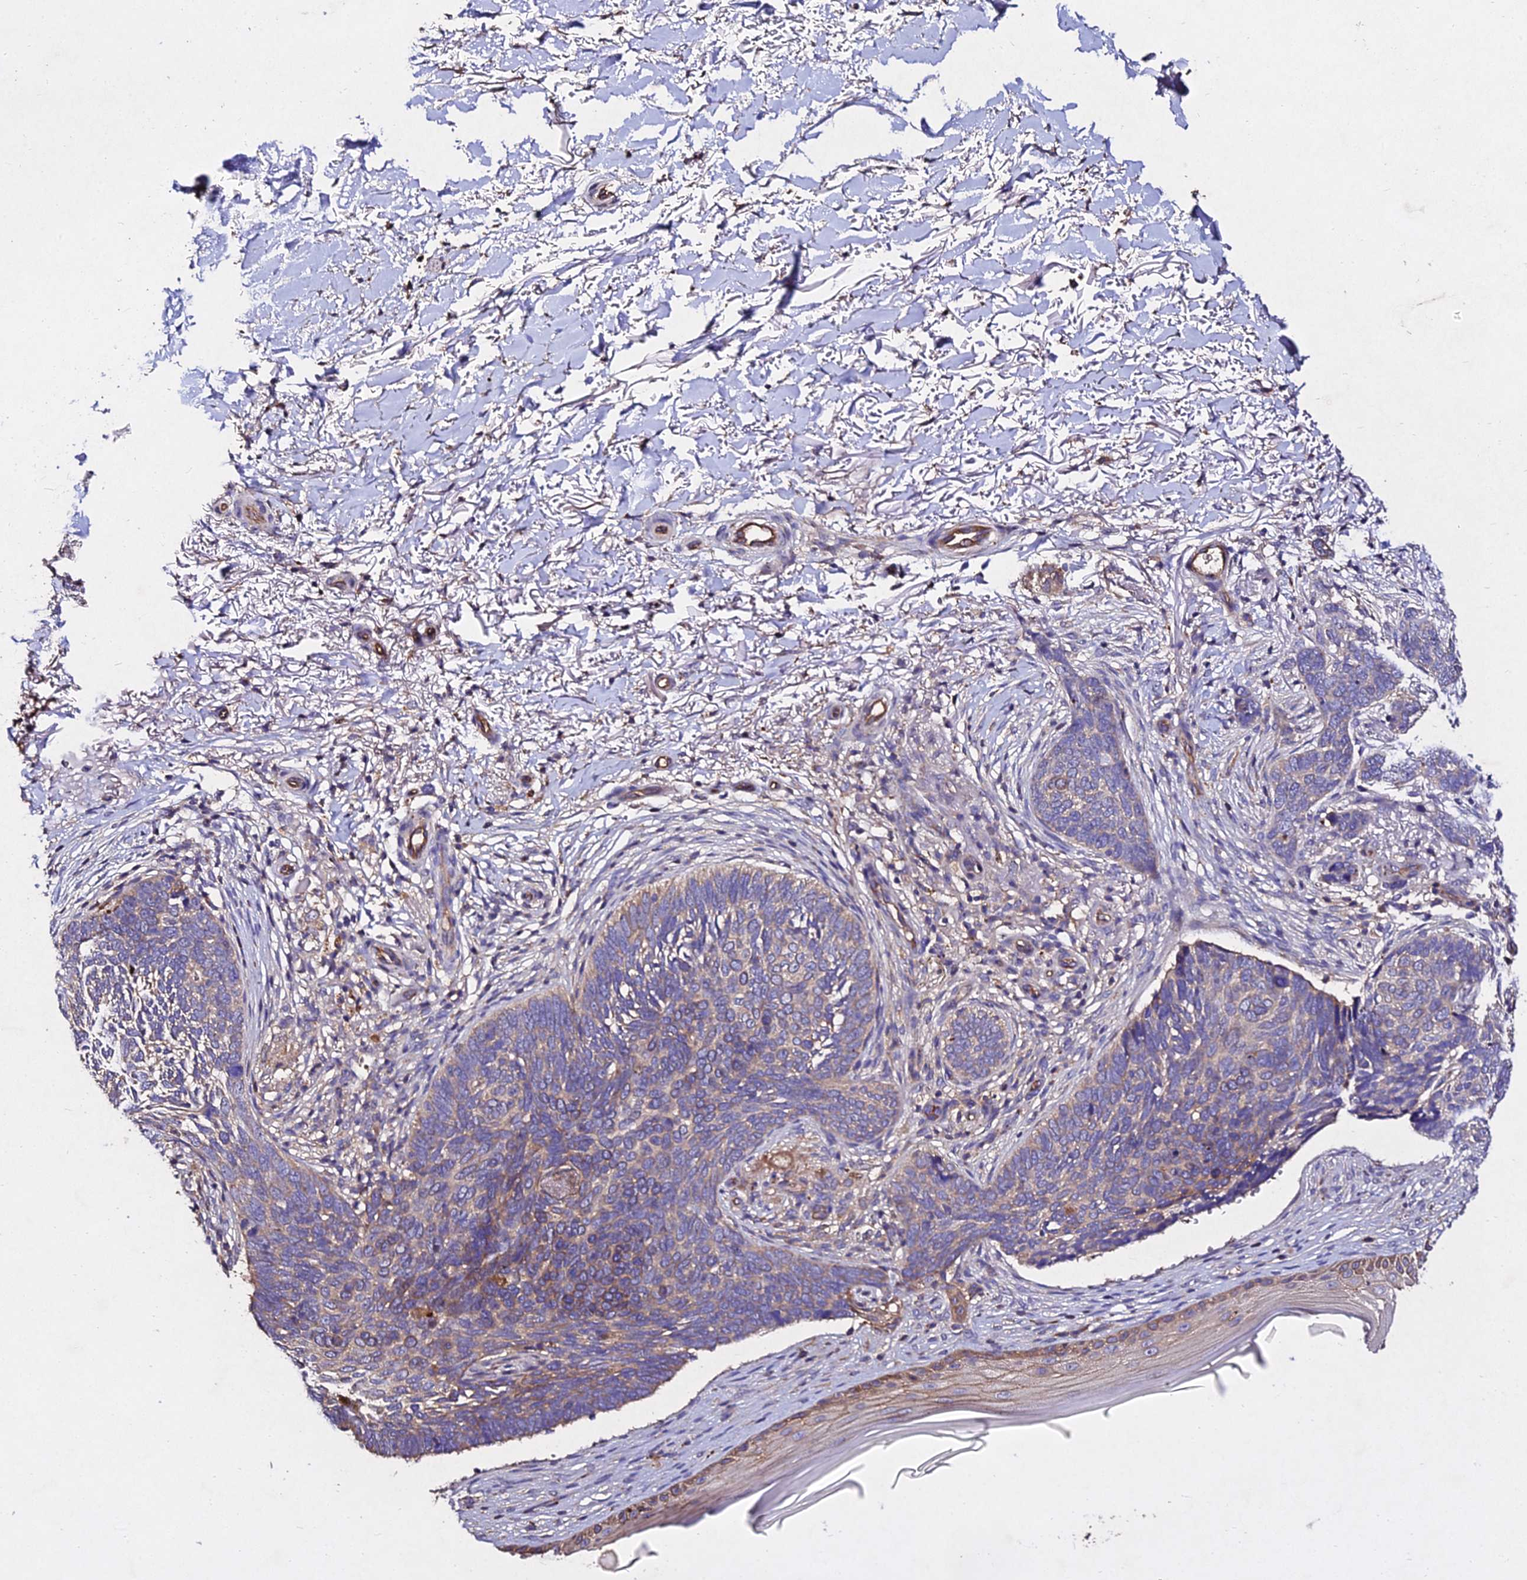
{"staining": {"intensity": "weak", "quantity": ">75%", "location": "cytoplasmic/membranous"}, "tissue": "skin cancer", "cell_type": "Tumor cells", "image_type": "cancer", "snomed": [{"axis": "morphology", "description": "Normal tissue, NOS"}, {"axis": "morphology", "description": "Basal cell carcinoma"}, {"axis": "topography", "description": "Skin"}], "caption": "High-power microscopy captured an immunohistochemistry (IHC) image of skin cancer, revealing weak cytoplasmic/membranous staining in about >75% of tumor cells.", "gene": "AP3M2", "patient": {"sex": "female", "age": 67}}